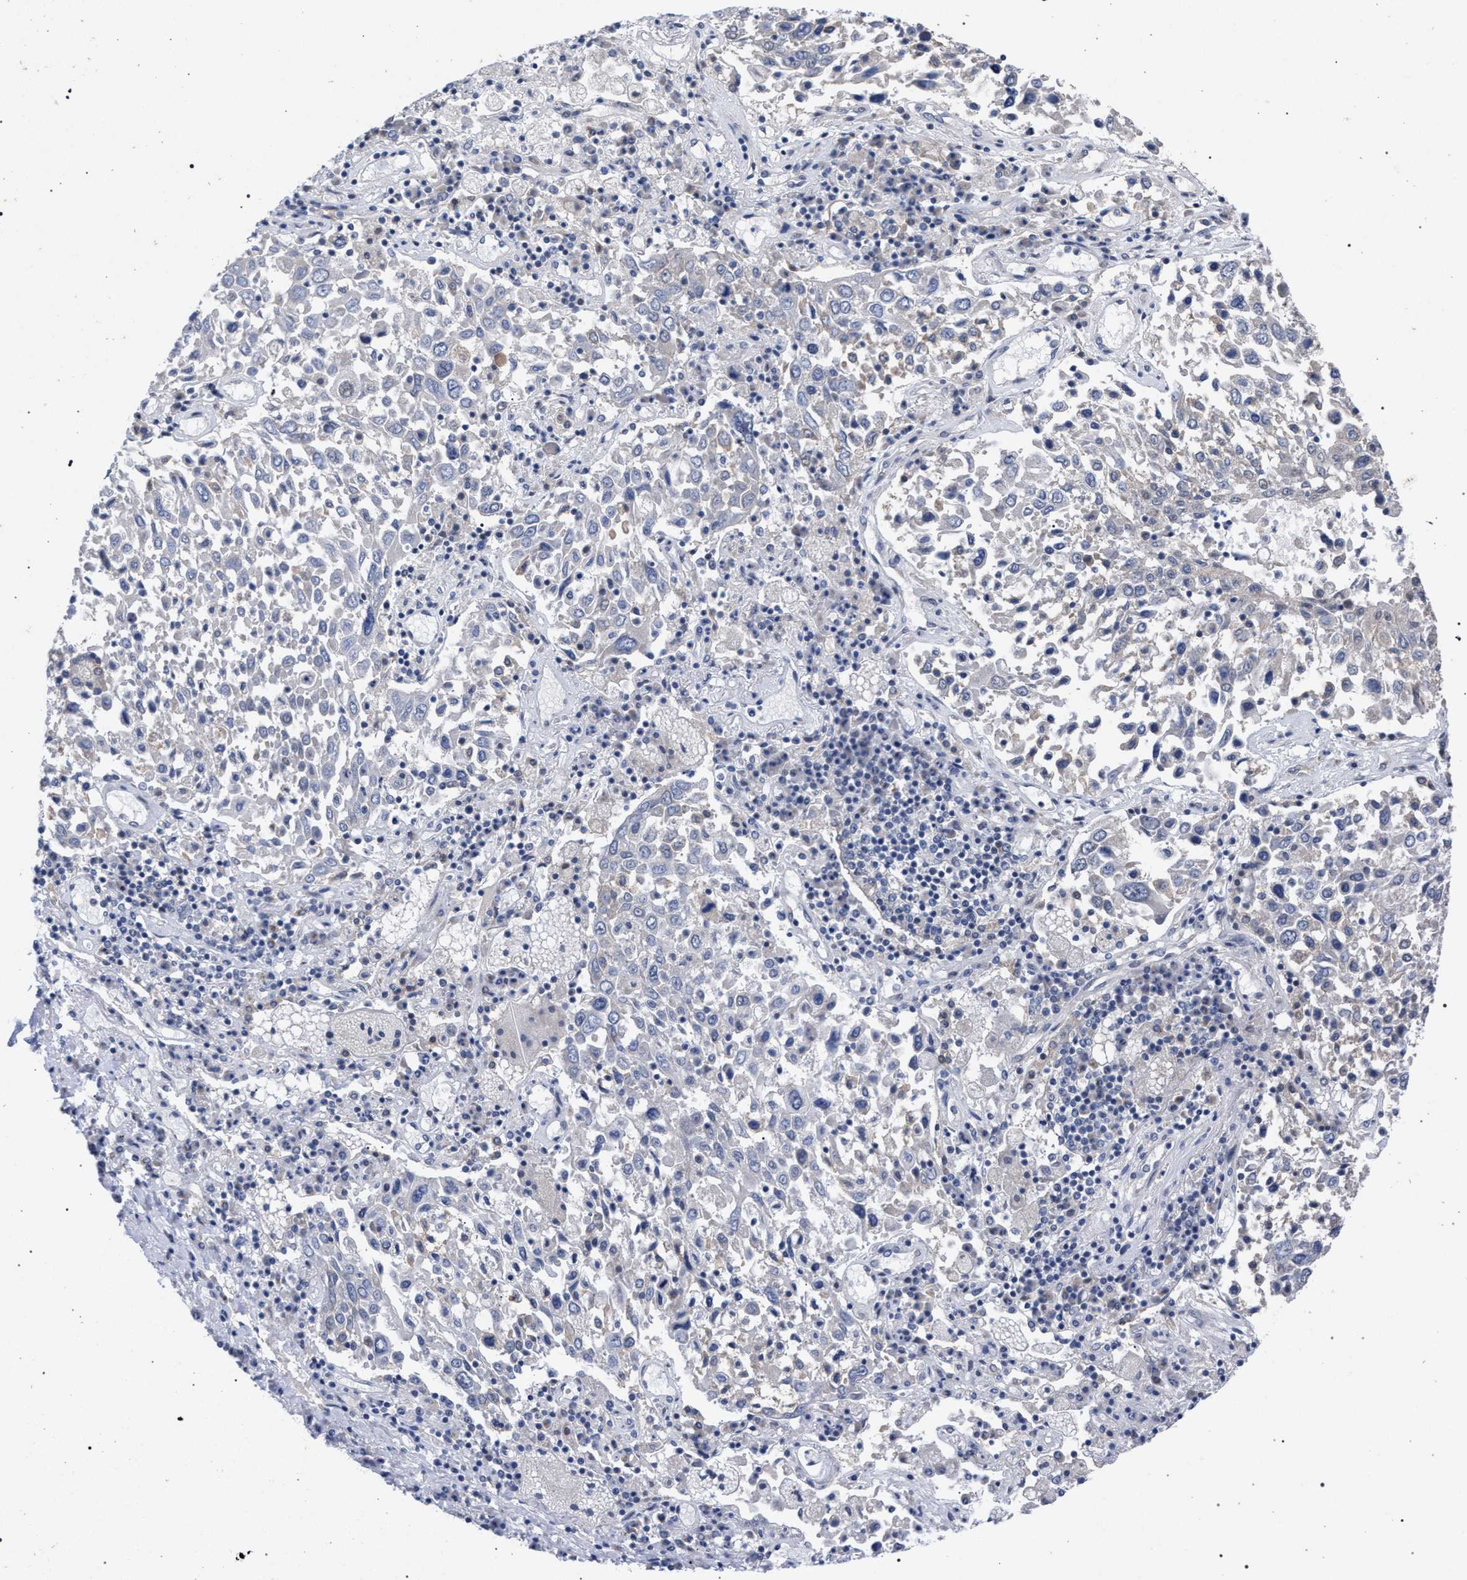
{"staining": {"intensity": "negative", "quantity": "none", "location": "none"}, "tissue": "lung cancer", "cell_type": "Tumor cells", "image_type": "cancer", "snomed": [{"axis": "morphology", "description": "Squamous cell carcinoma, NOS"}, {"axis": "topography", "description": "Lung"}], "caption": "Immunohistochemistry image of lung cancer (squamous cell carcinoma) stained for a protein (brown), which shows no expression in tumor cells.", "gene": "GOLGA2", "patient": {"sex": "male", "age": 65}}